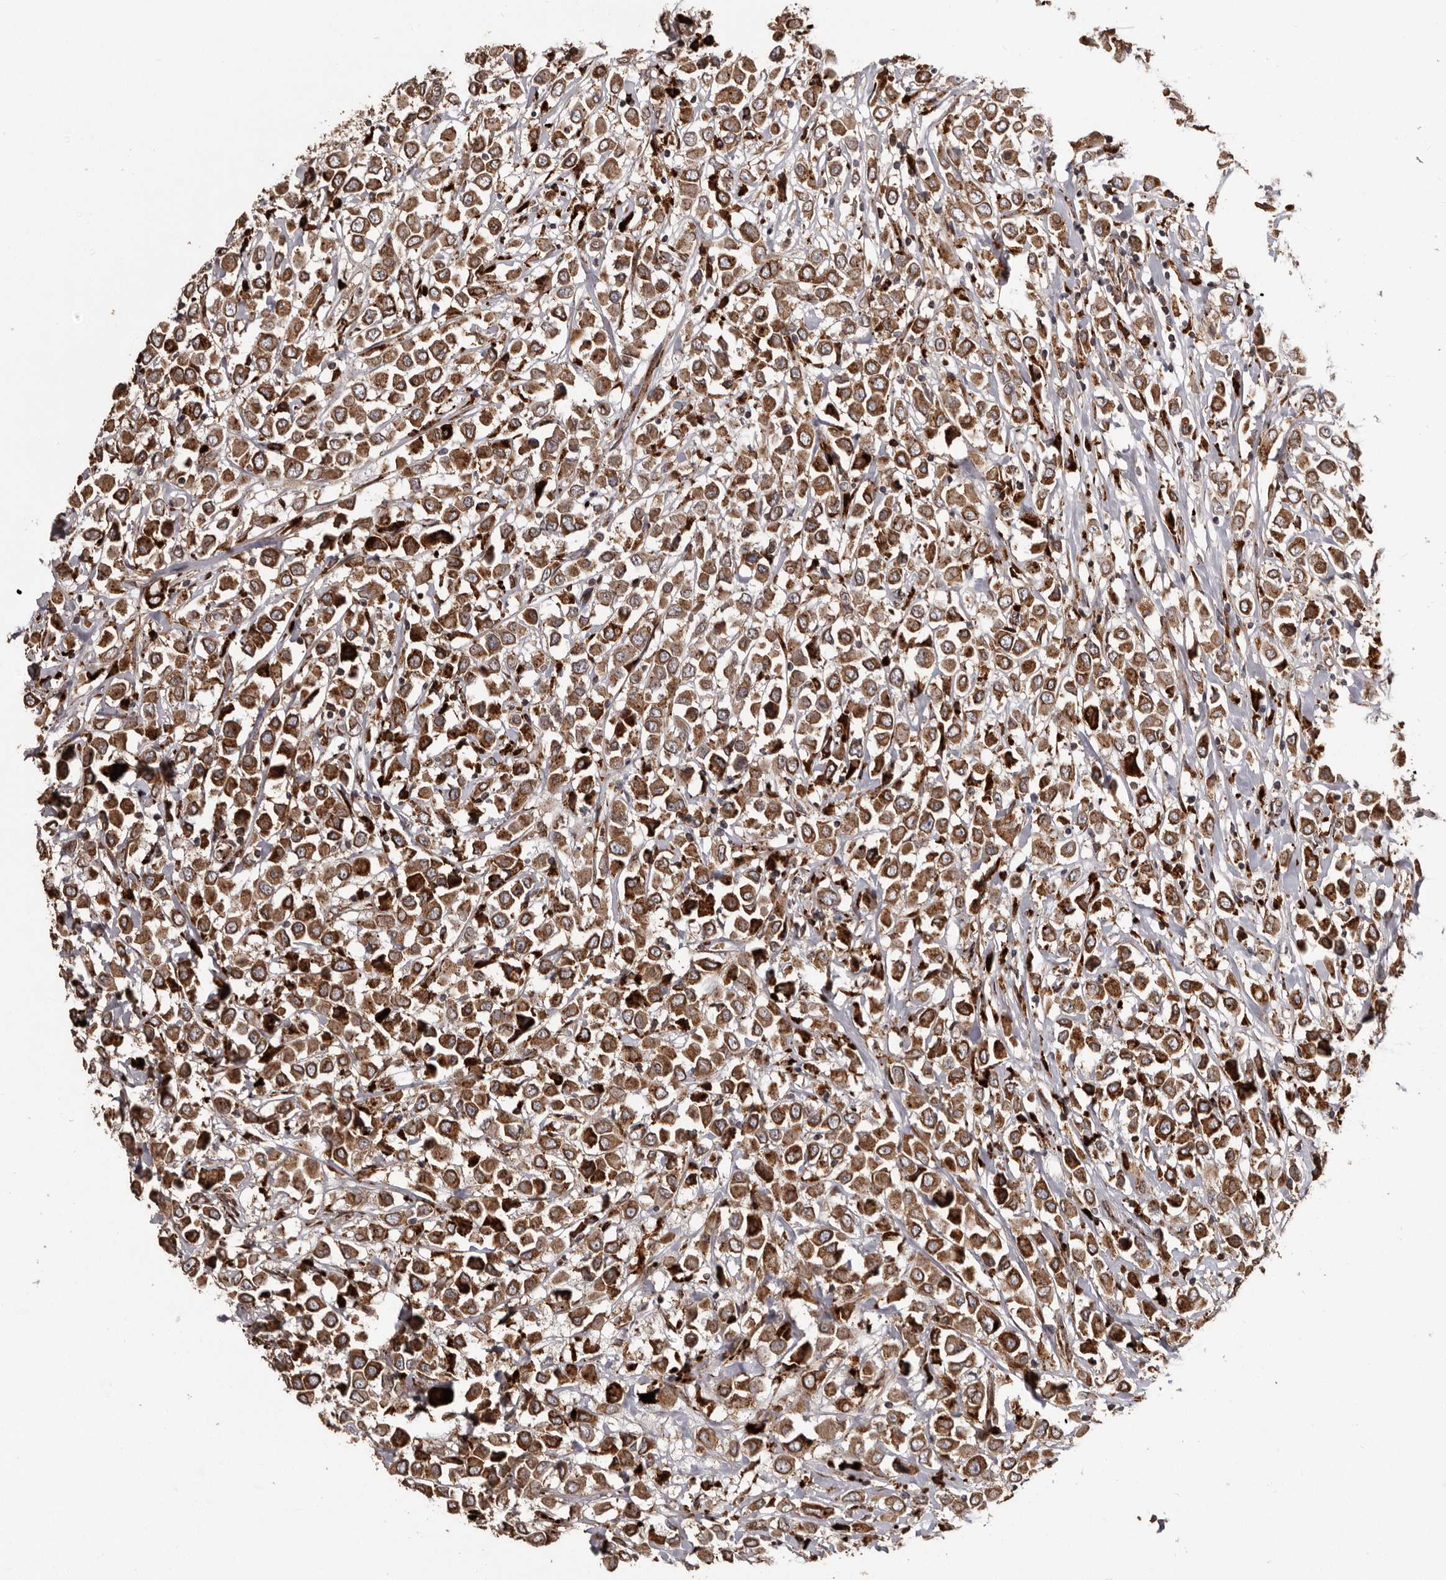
{"staining": {"intensity": "strong", "quantity": ">75%", "location": "cytoplasmic/membranous"}, "tissue": "breast cancer", "cell_type": "Tumor cells", "image_type": "cancer", "snomed": [{"axis": "morphology", "description": "Duct carcinoma"}, {"axis": "topography", "description": "Breast"}], "caption": "This is a micrograph of immunohistochemistry (IHC) staining of intraductal carcinoma (breast), which shows strong staining in the cytoplasmic/membranous of tumor cells.", "gene": "NUP43", "patient": {"sex": "female", "age": 61}}